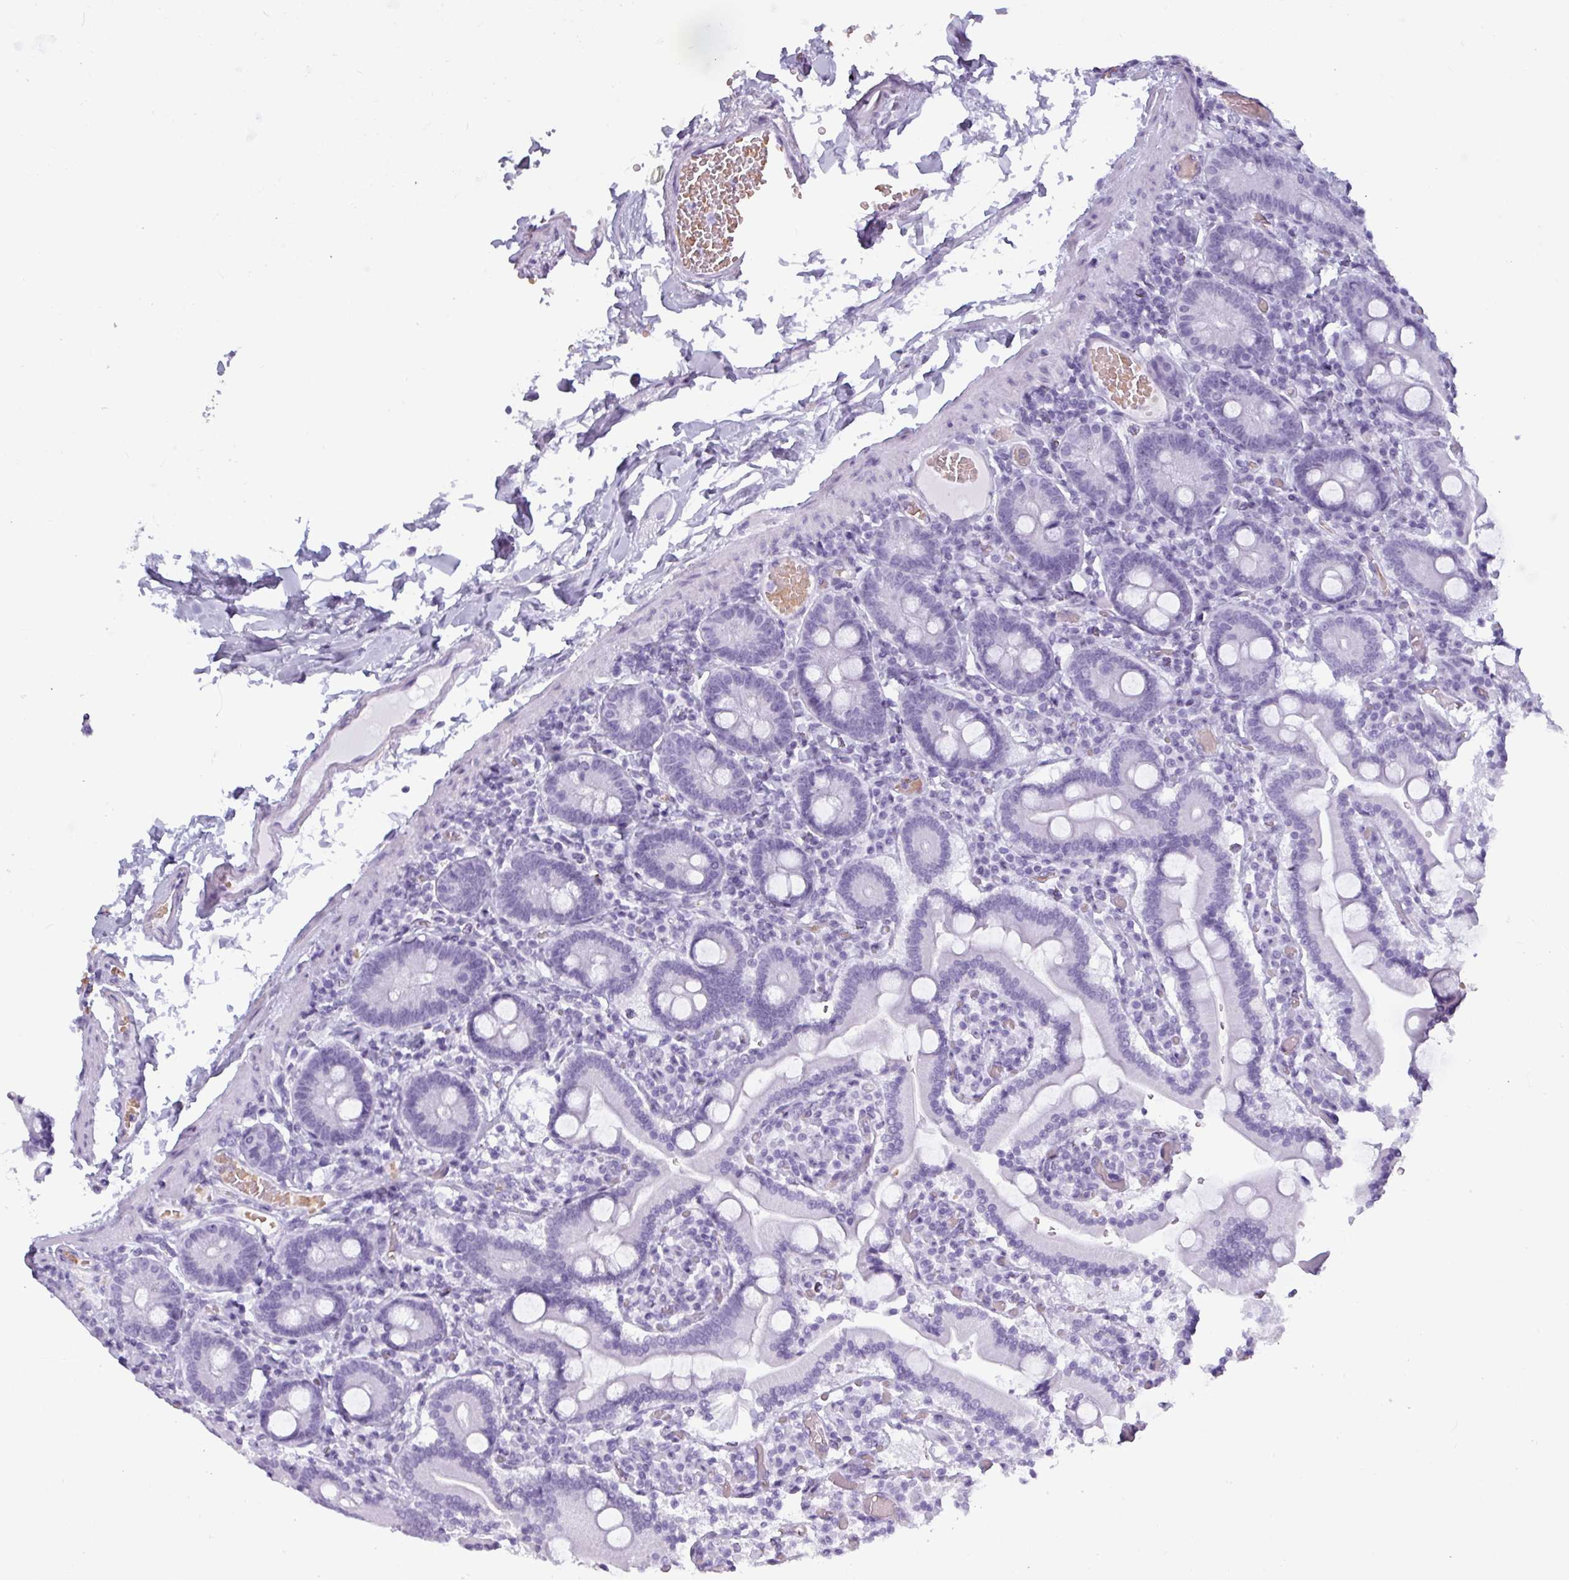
{"staining": {"intensity": "negative", "quantity": "none", "location": "none"}, "tissue": "duodenum", "cell_type": "Glandular cells", "image_type": "normal", "snomed": [{"axis": "morphology", "description": "Normal tissue, NOS"}, {"axis": "topography", "description": "Duodenum"}], "caption": "IHC micrograph of benign duodenum stained for a protein (brown), which shows no expression in glandular cells. (DAB immunohistochemistry, high magnification).", "gene": "CRYBB2", "patient": {"sex": "male", "age": 55}}